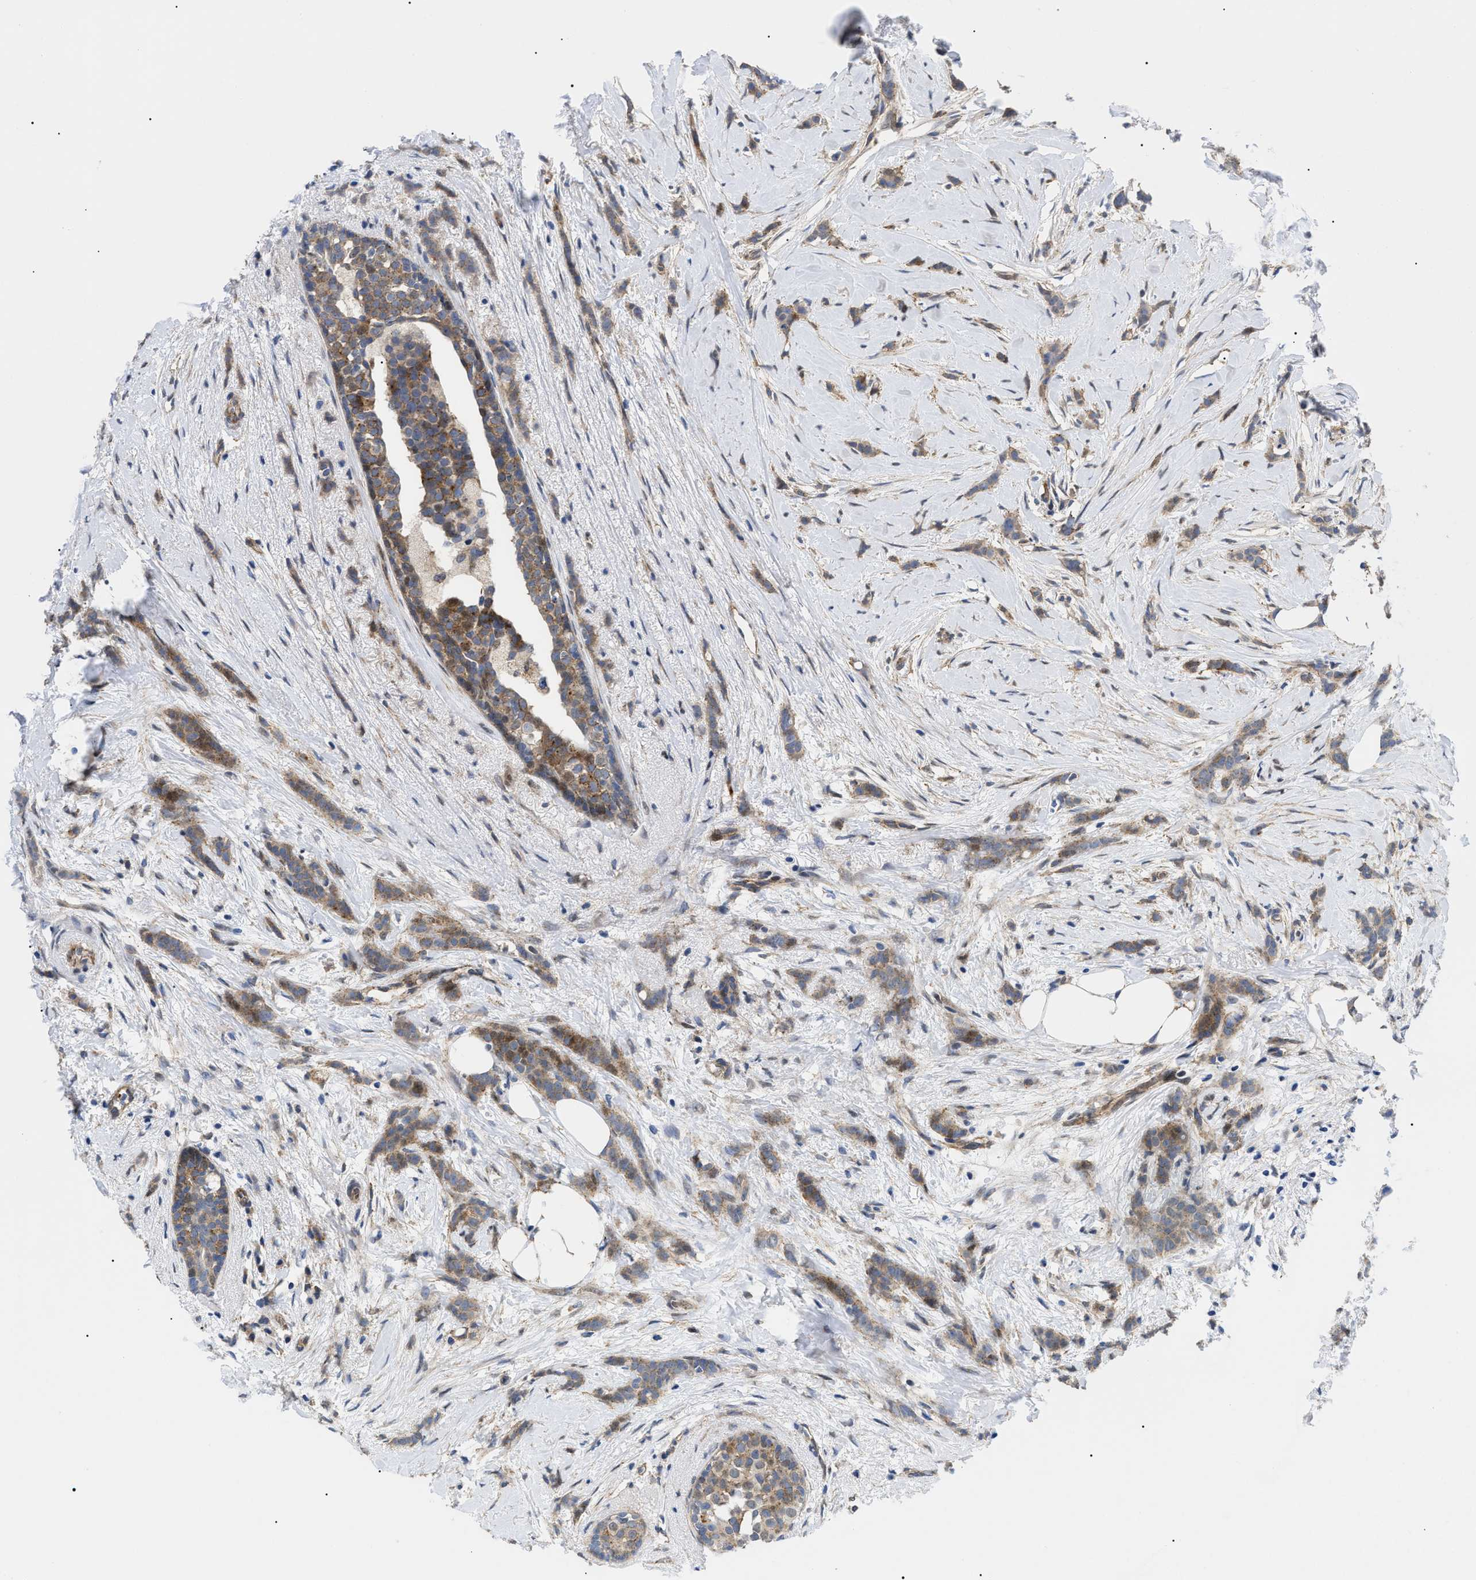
{"staining": {"intensity": "moderate", "quantity": ">75%", "location": "cytoplasmic/membranous"}, "tissue": "breast cancer", "cell_type": "Tumor cells", "image_type": "cancer", "snomed": [{"axis": "morphology", "description": "Lobular carcinoma, in situ"}, {"axis": "morphology", "description": "Lobular carcinoma"}, {"axis": "topography", "description": "Breast"}], "caption": "The micrograph demonstrates a brown stain indicating the presence of a protein in the cytoplasmic/membranous of tumor cells in breast lobular carcinoma in situ.", "gene": "SFXN5", "patient": {"sex": "female", "age": 41}}